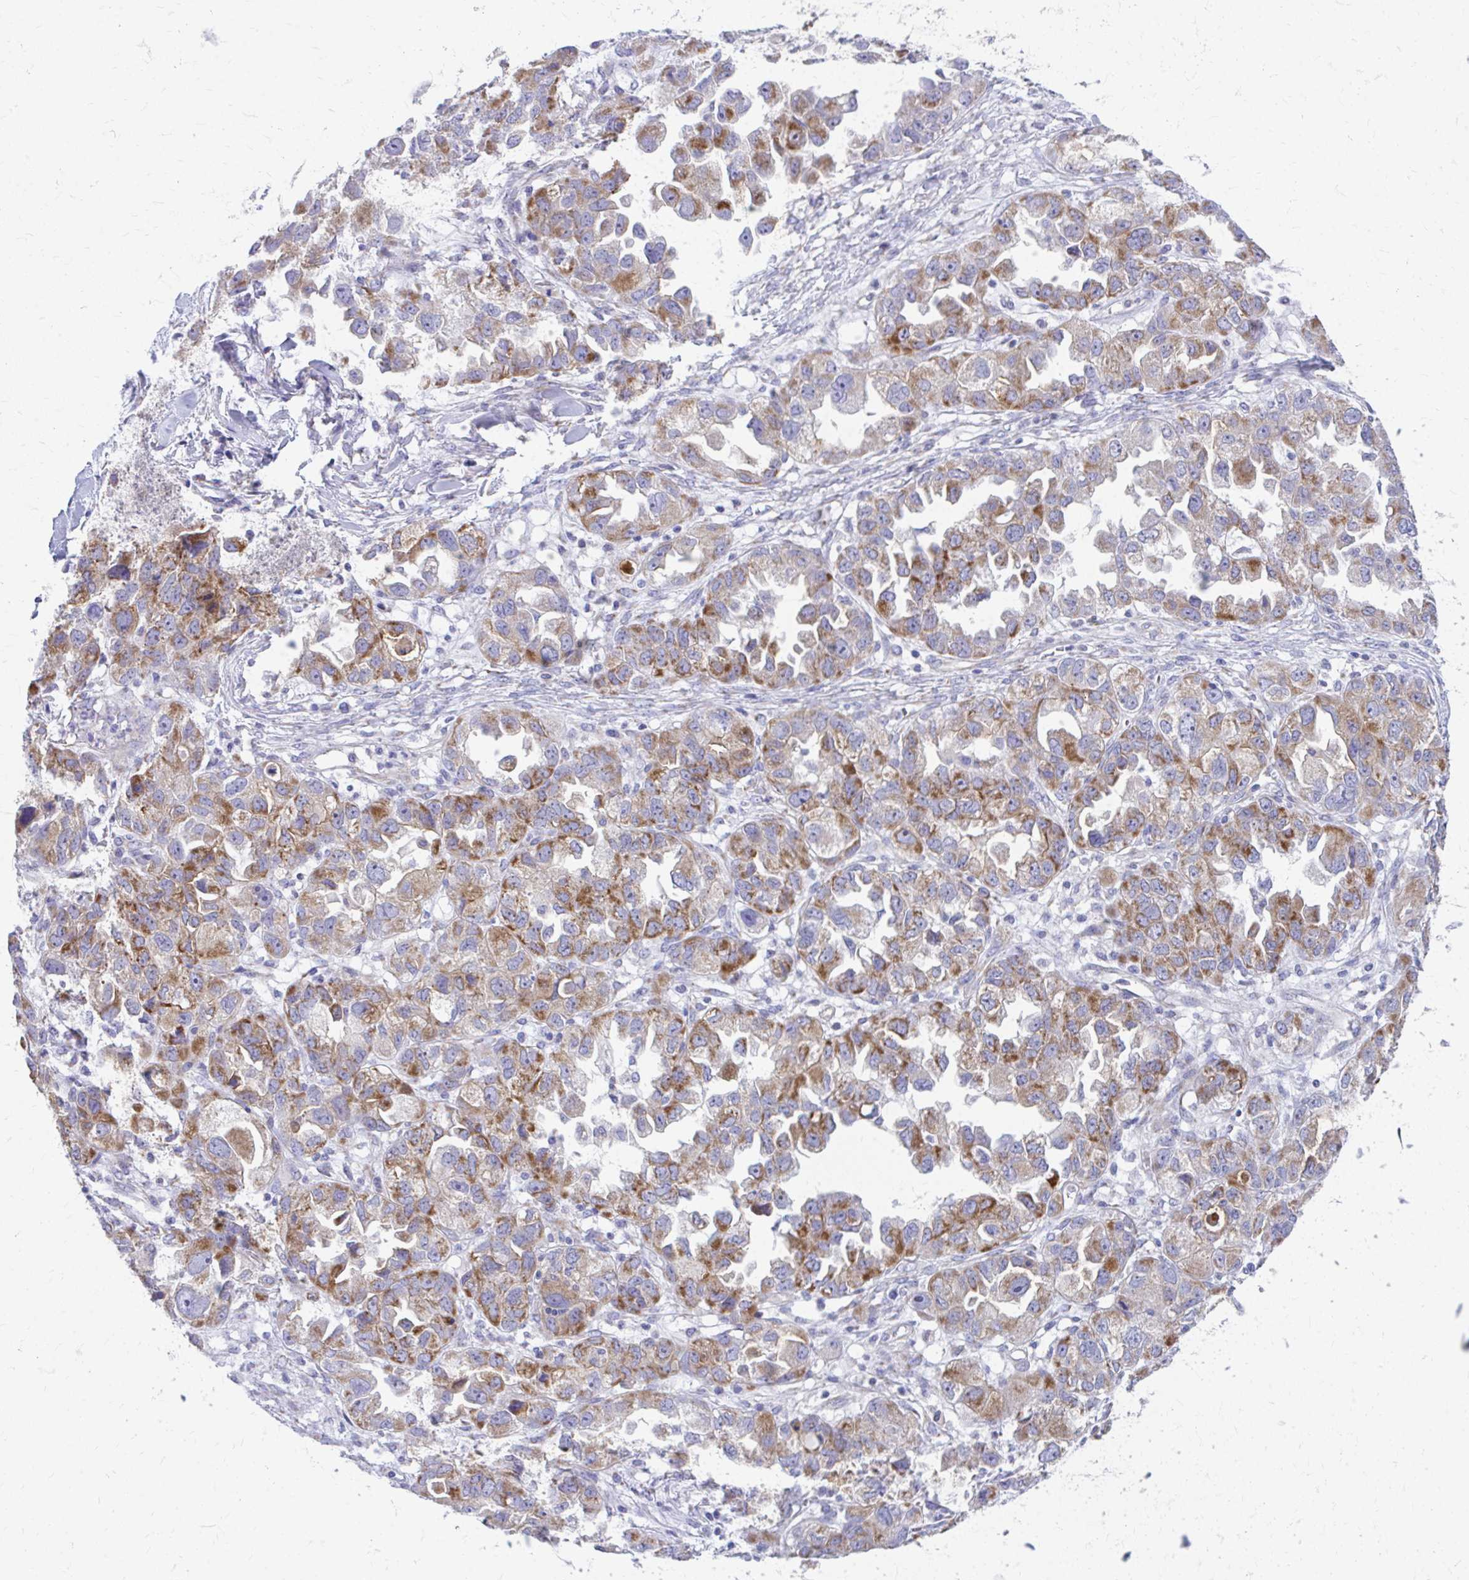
{"staining": {"intensity": "moderate", "quantity": "25%-75%", "location": "cytoplasmic/membranous"}, "tissue": "ovarian cancer", "cell_type": "Tumor cells", "image_type": "cancer", "snomed": [{"axis": "morphology", "description": "Cystadenocarcinoma, serous, NOS"}, {"axis": "topography", "description": "Ovary"}], "caption": "Ovarian cancer (serous cystadenocarcinoma) was stained to show a protein in brown. There is medium levels of moderate cytoplasmic/membranous staining in about 25%-75% of tumor cells.", "gene": "MRPL19", "patient": {"sex": "female", "age": 84}}